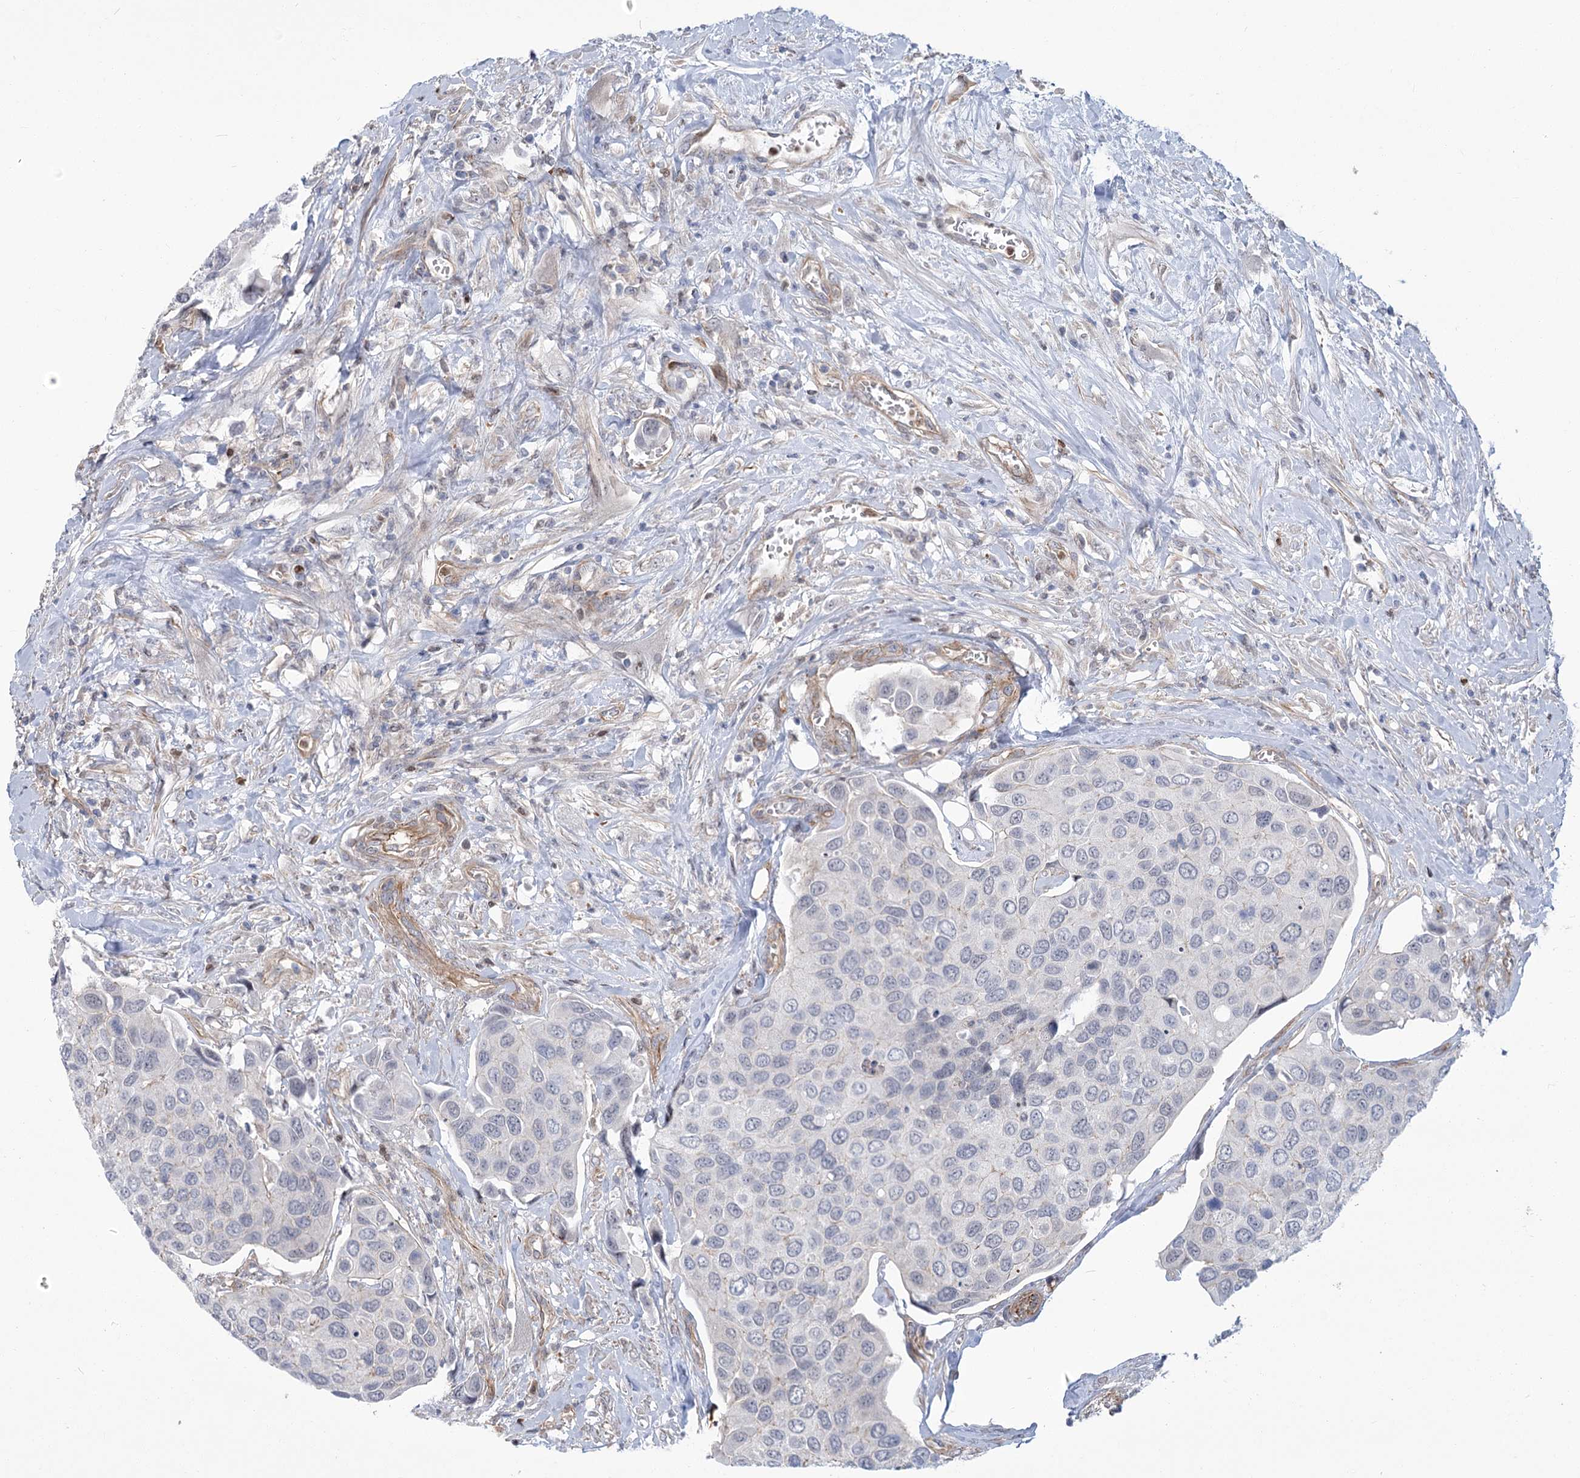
{"staining": {"intensity": "negative", "quantity": "none", "location": "none"}, "tissue": "urothelial cancer", "cell_type": "Tumor cells", "image_type": "cancer", "snomed": [{"axis": "morphology", "description": "Urothelial carcinoma, High grade"}, {"axis": "topography", "description": "Urinary bladder"}], "caption": "Image shows no protein positivity in tumor cells of urothelial carcinoma (high-grade) tissue.", "gene": "THAP6", "patient": {"sex": "male", "age": 74}}